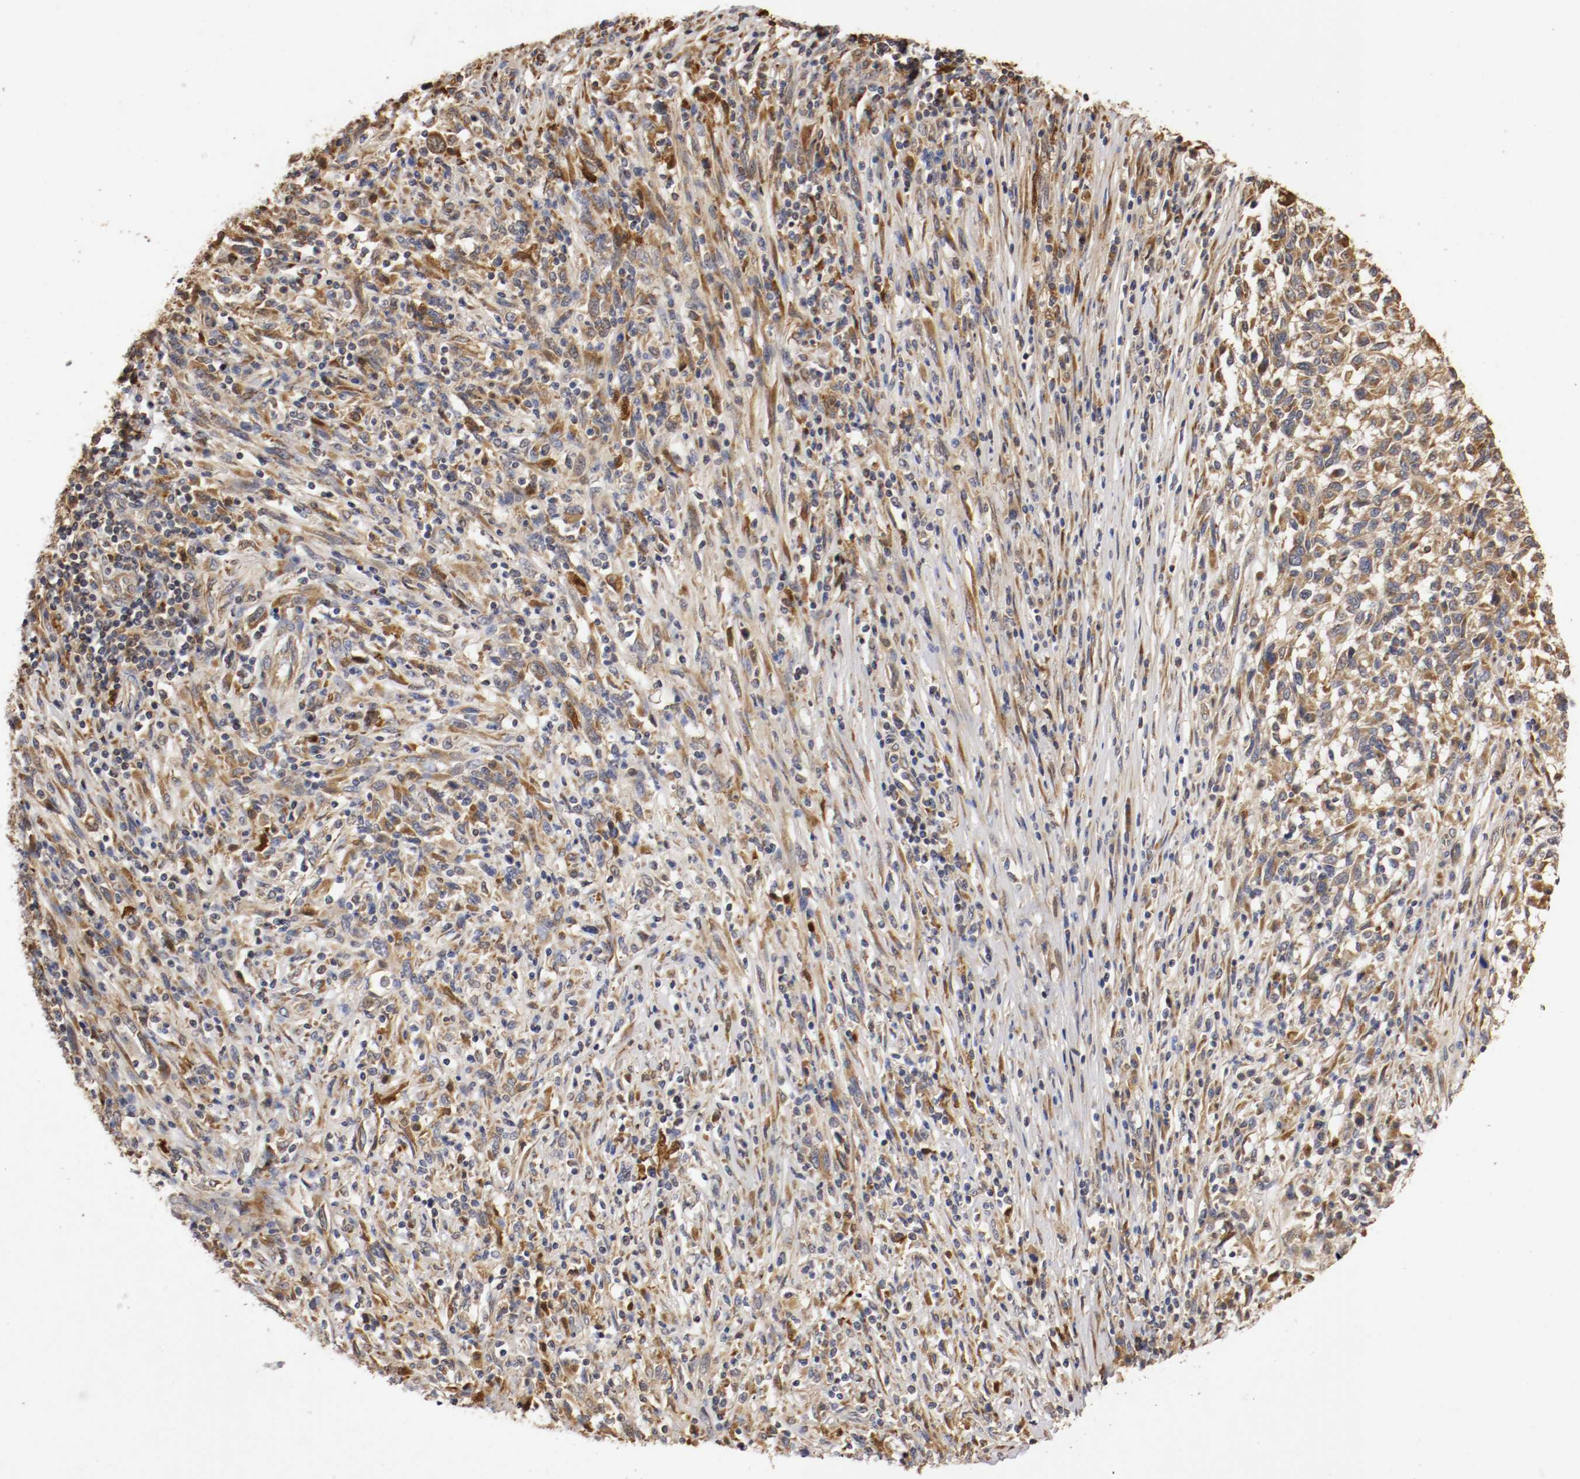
{"staining": {"intensity": "moderate", "quantity": ">75%", "location": "cytoplasmic/membranous"}, "tissue": "melanoma", "cell_type": "Tumor cells", "image_type": "cancer", "snomed": [{"axis": "morphology", "description": "Malignant melanoma, Metastatic site"}, {"axis": "topography", "description": "Lymph node"}], "caption": "Malignant melanoma (metastatic site) stained for a protein (brown) reveals moderate cytoplasmic/membranous positive staining in about >75% of tumor cells.", "gene": "VEZT", "patient": {"sex": "male", "age": 61}}